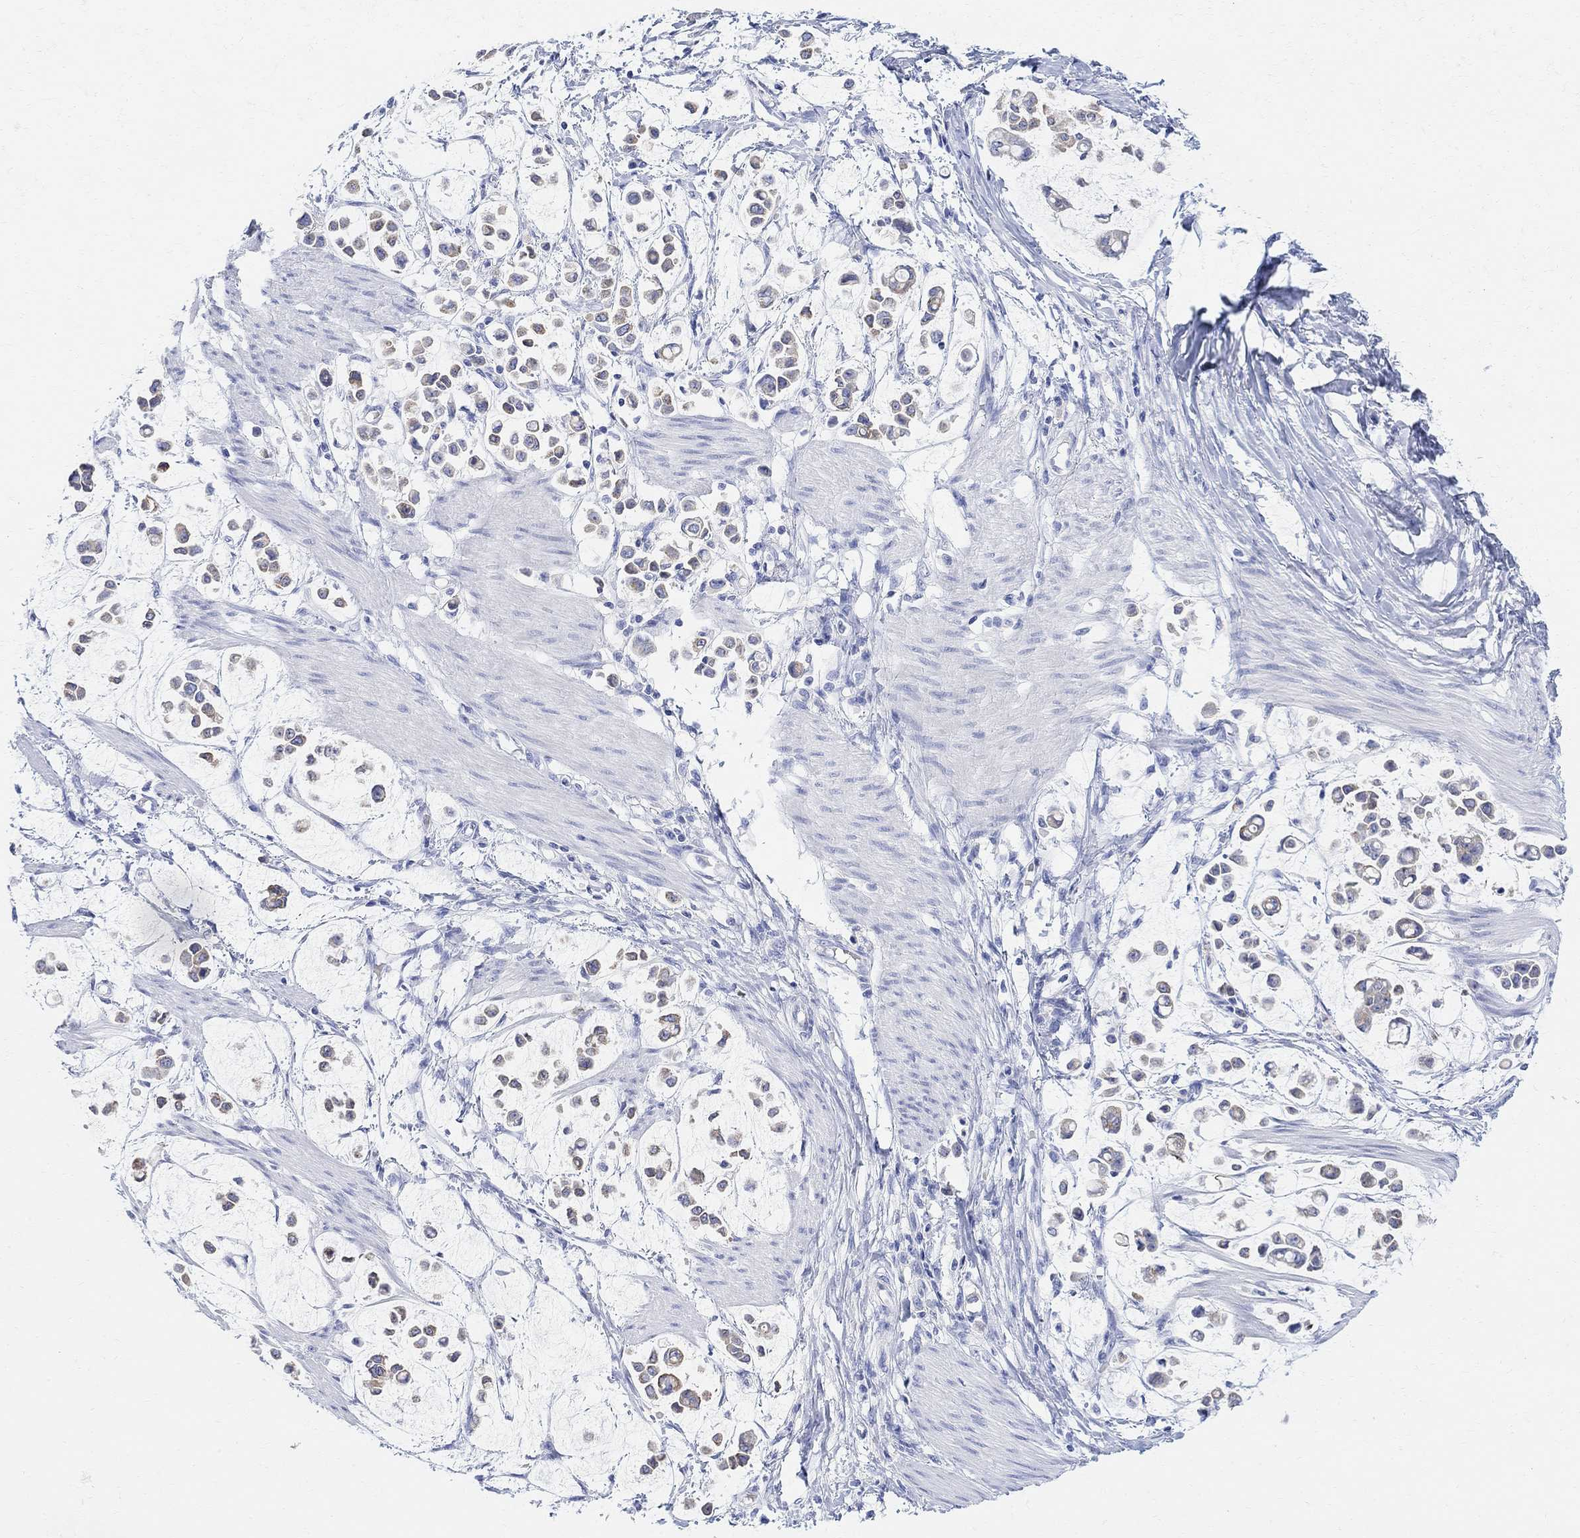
{"staining": {"intensity": "moderate", "quantity": "<25%", "location": "cytoplasmic/membranous"}, "tissue": "stomach cancer", "cell_type": "Tumor cells", "image_type": "cancer", "snomed": [{"axis": "morphology", "description": "Adenocarcinoma, NOS"}, {"axis": "topography", "description": "Stomach"}], "caption": "A brown stain shows moderate cytoplasmic/membranous staining of a protein in human adenocarcinoma (stomach) tumor cells.", "gene": "RETNLB", "patient": {"sex": "male", "age": 82}}